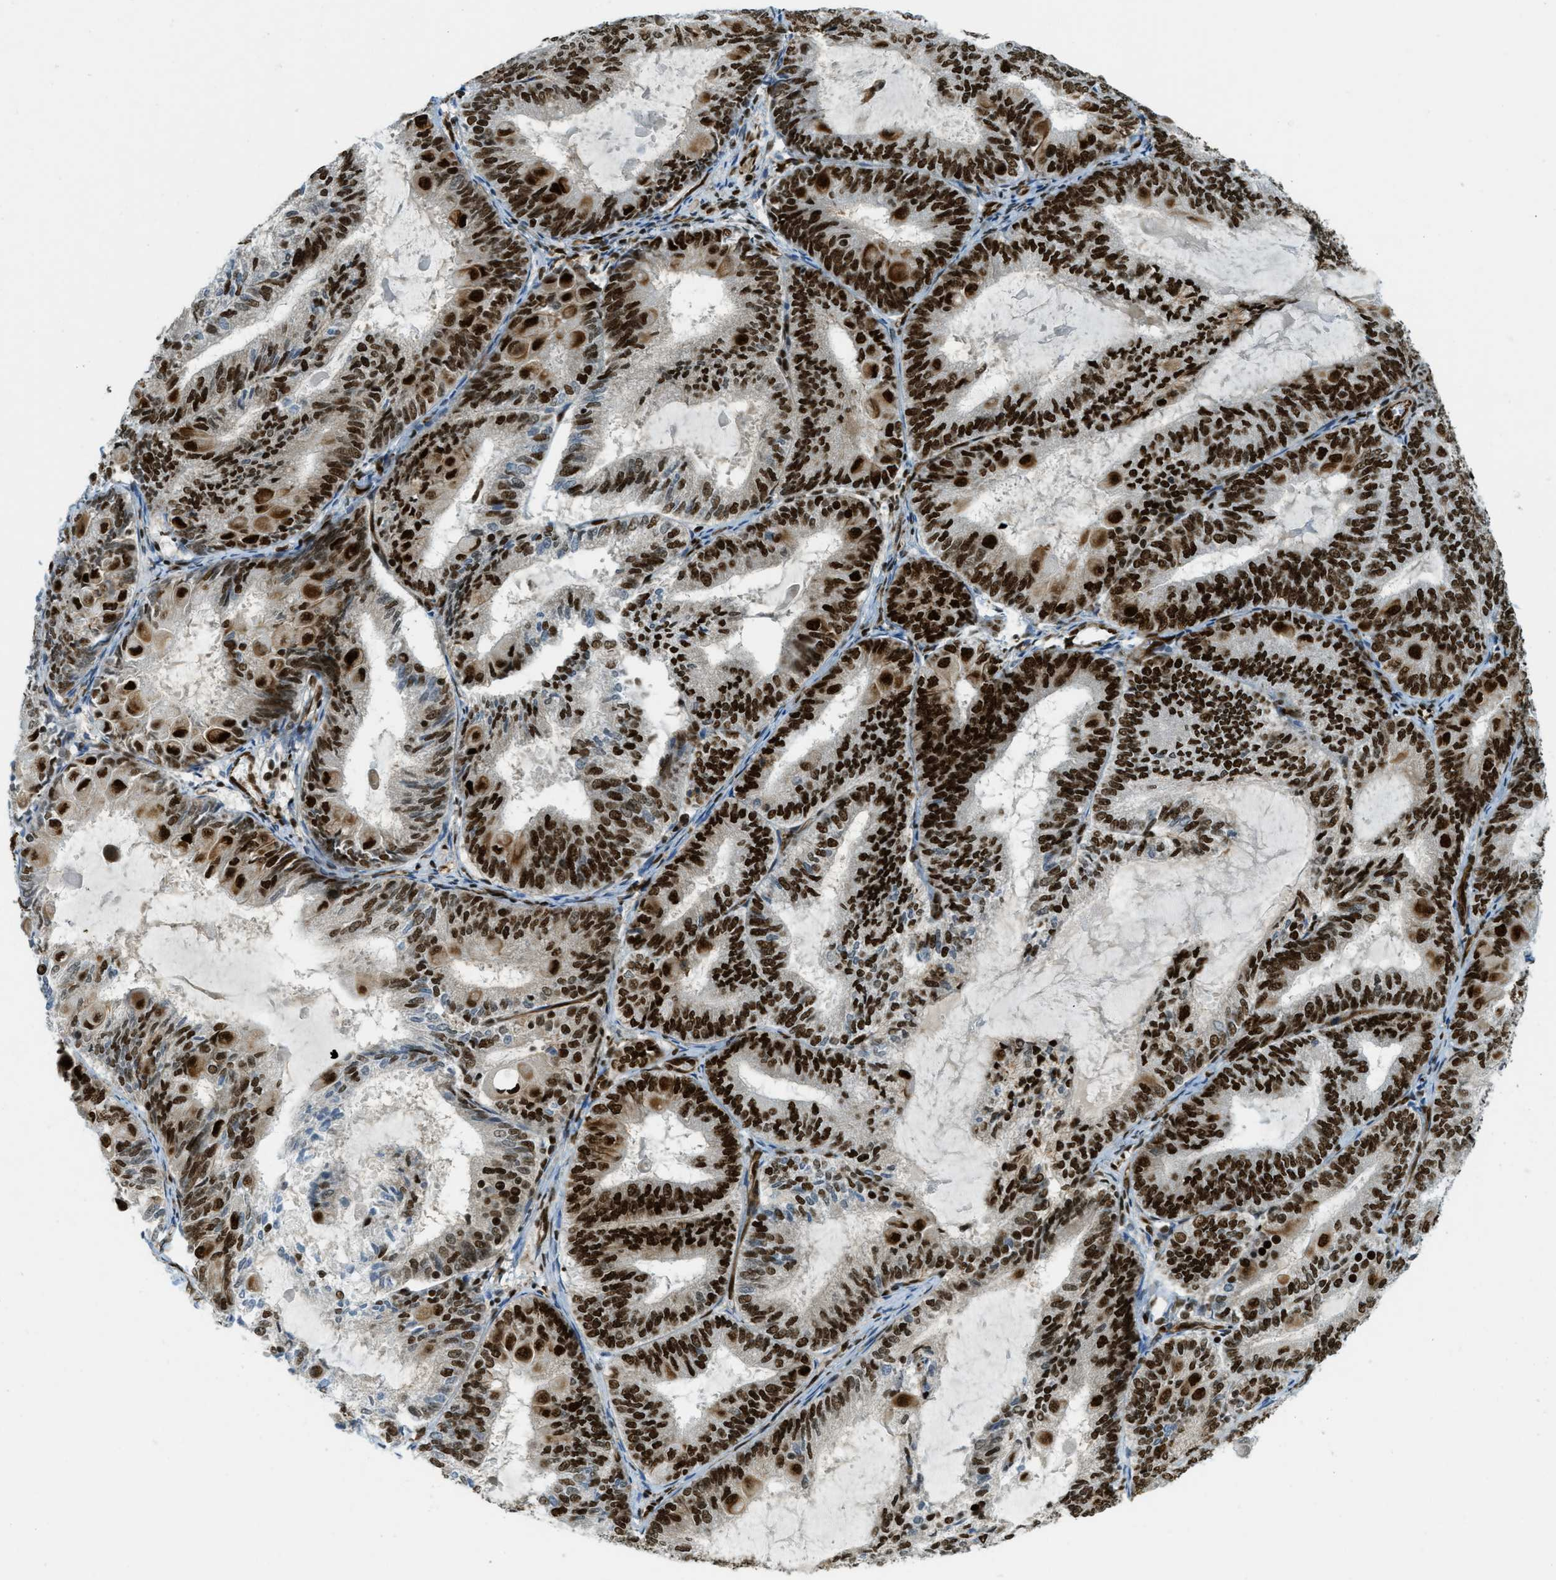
{"staining": {"intensity": "strong", "quantity": ">75%", "location": "cytoplasmic/membranous,nuclear"}, "tissue": "endometrial cancer", "cell_type": "Tumor cells", "image_type": "cancer", "snomed": [{"axis": "morphology", "description": "Adenocarcinoma, NOS"}, {"axis": "topography", "description": "Endometrium"}], "caption": "This micrograph demonstrates immunohistochemistry staining of adenocarcinoma (endometrial), with high strong cytoplasmic/membranous and nuclear expression in about >75% of tumor cells.", "gene": "ZFR", "patient": {"sex": "female", "age": 81}}